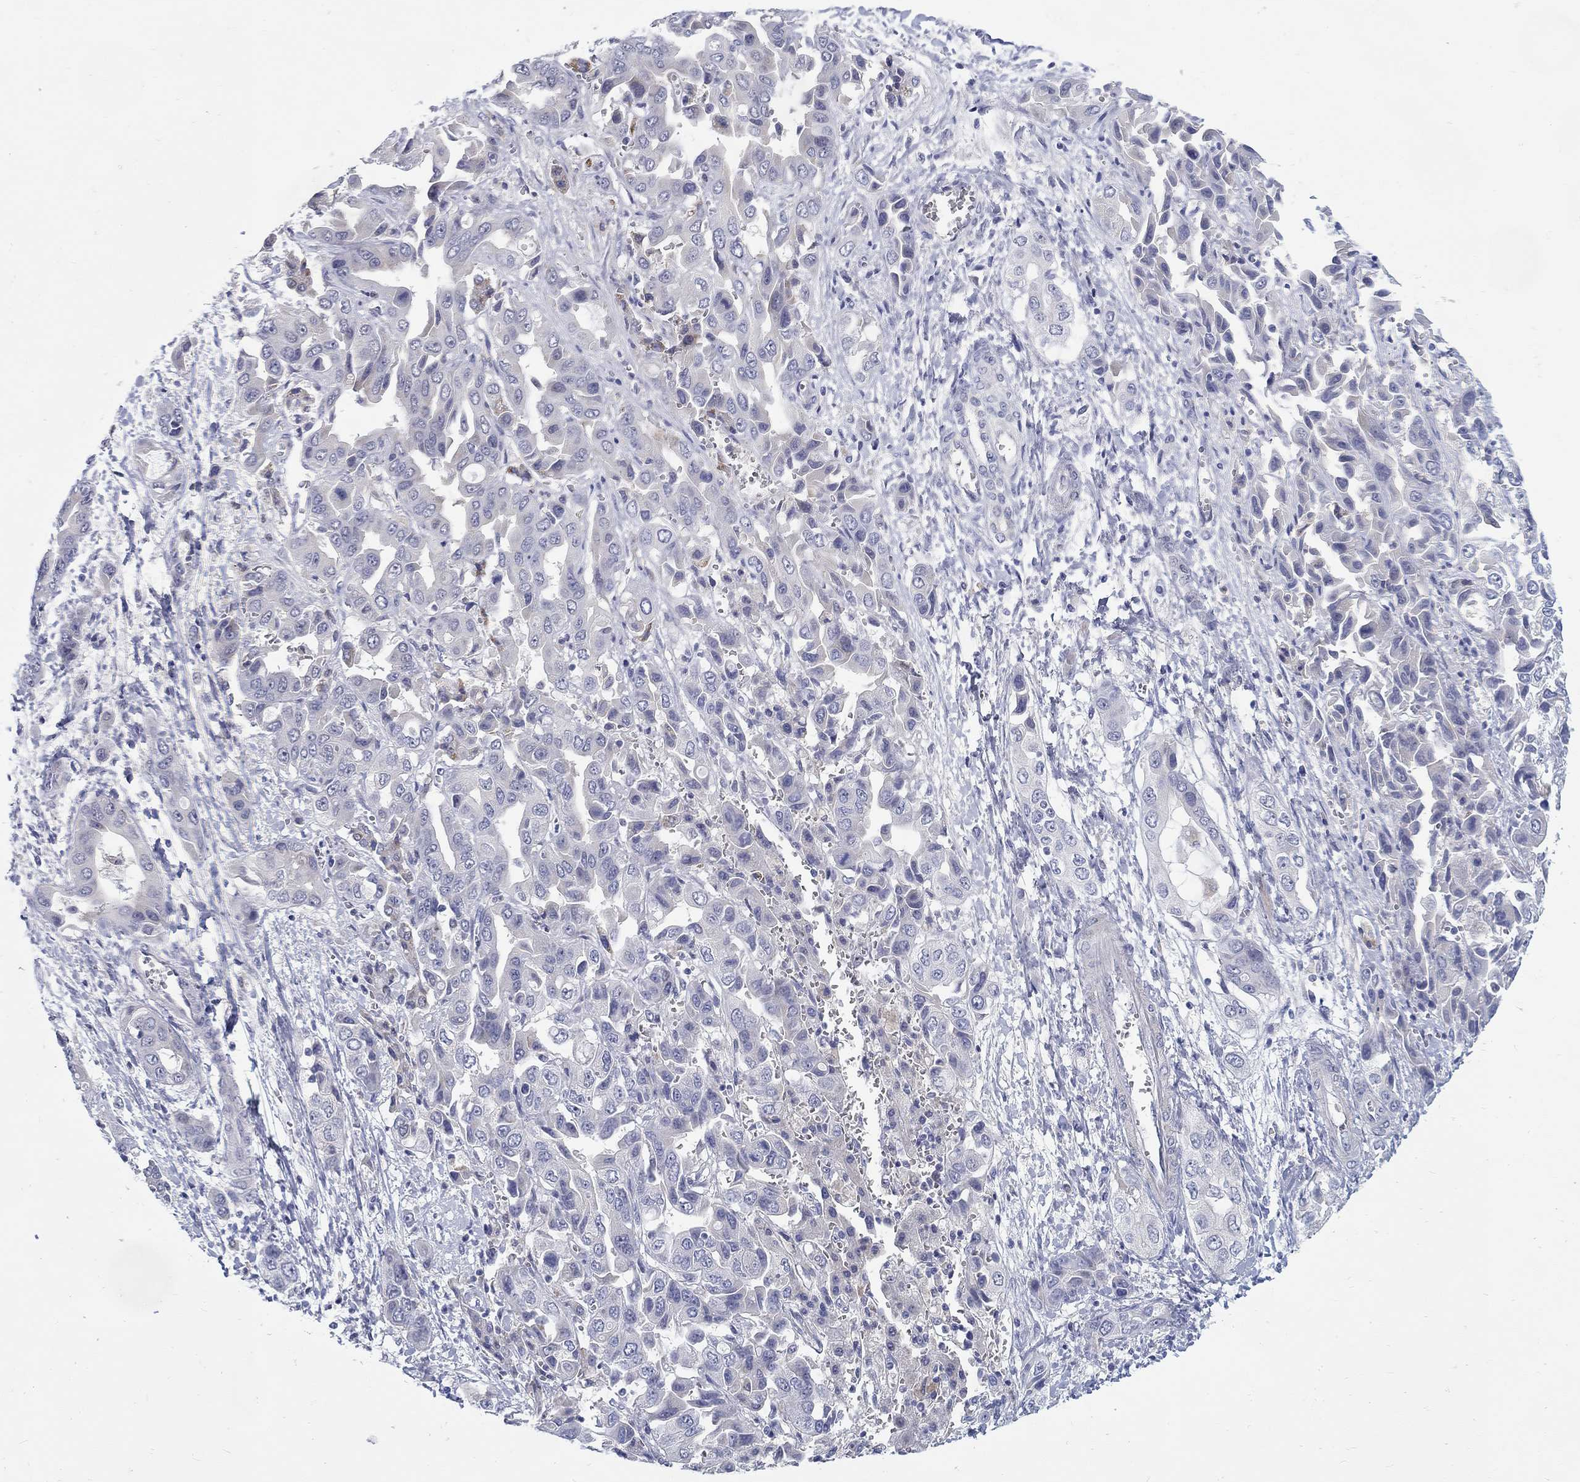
{"staining": {"intensity": "negative", "quantity": "none", "location": "none"}, "tissue": "liver cancer", "cell_type": "Tumor cells", "image_type": "cancer", "snomed": [{"axis": "morphology", "description": "Cholangiocarcinoma"}, {"axis": "topography", "description": "Liver"}], "caption": "A high-resolution photomicrograph shows immunohistochemistry staining of liver cancer, which shows no significant expression in tumor cells.", "gene": "ABCA4", "patient": {"sex": "female", "age": 52}}